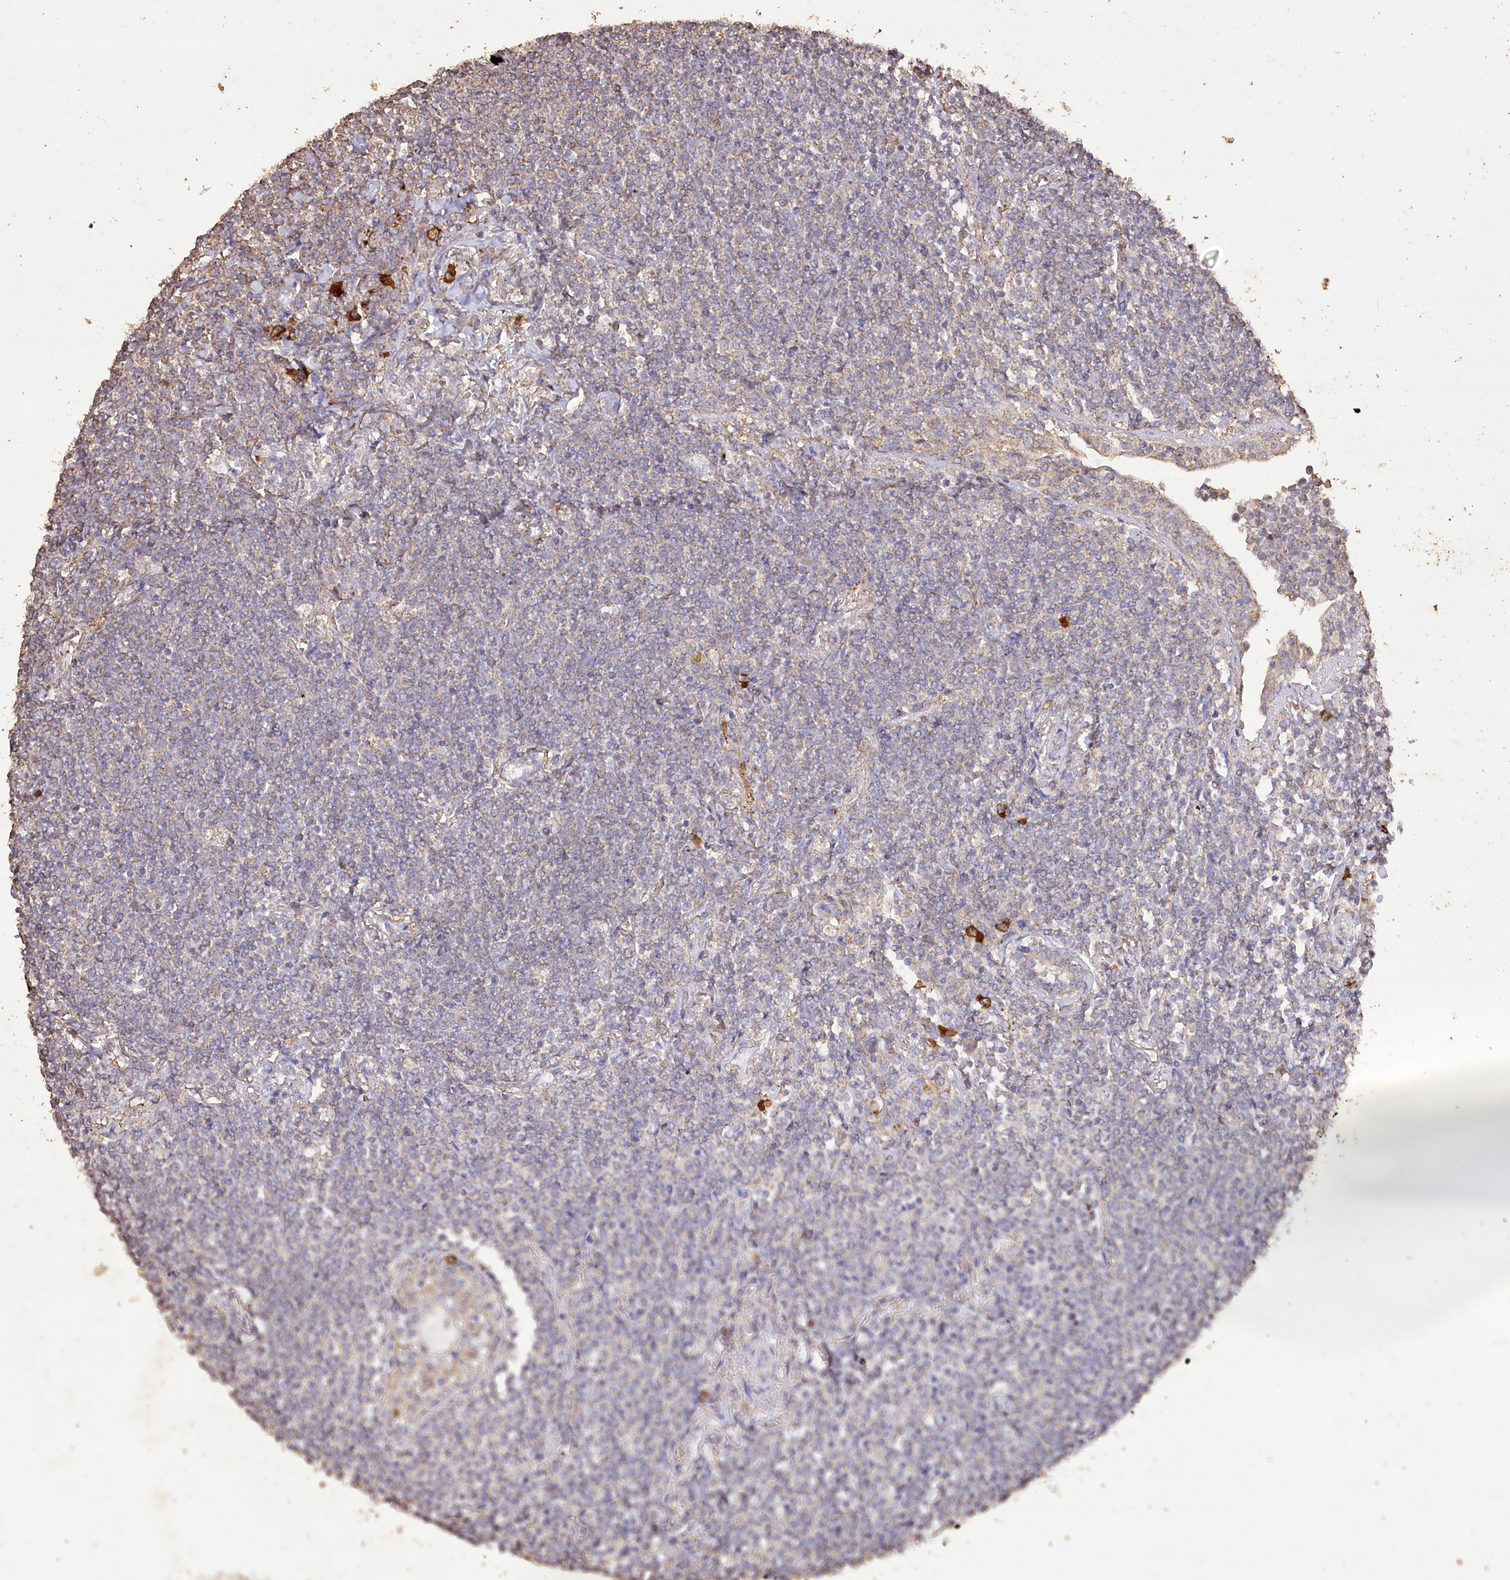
{"staining": {"intensity": "negative", "quantity": "none", "location": "none"}, "tissue": "lymphoma", "cell_type": "Tumor cells", "image_type": "cancer", "snomed": [{"axis": "morphology", "description": "Malignant lymphoma, non-Hodgkin's type, Low grade"}, {"axis": "topography", "description": "Lung"}], "caption": "Immunohistochemistry photomicrograph of human lymphoma stained for a protein (brown), which reveals no expression in tumor cells. Brightfield microscopy of IHC stained with DAB (3,3'-diaminobenzidine) (brown) and hematoxylin (blue), captured at high magnification.", "gene": "IREB2", "patient": {"sex": "female", "age": 71}}